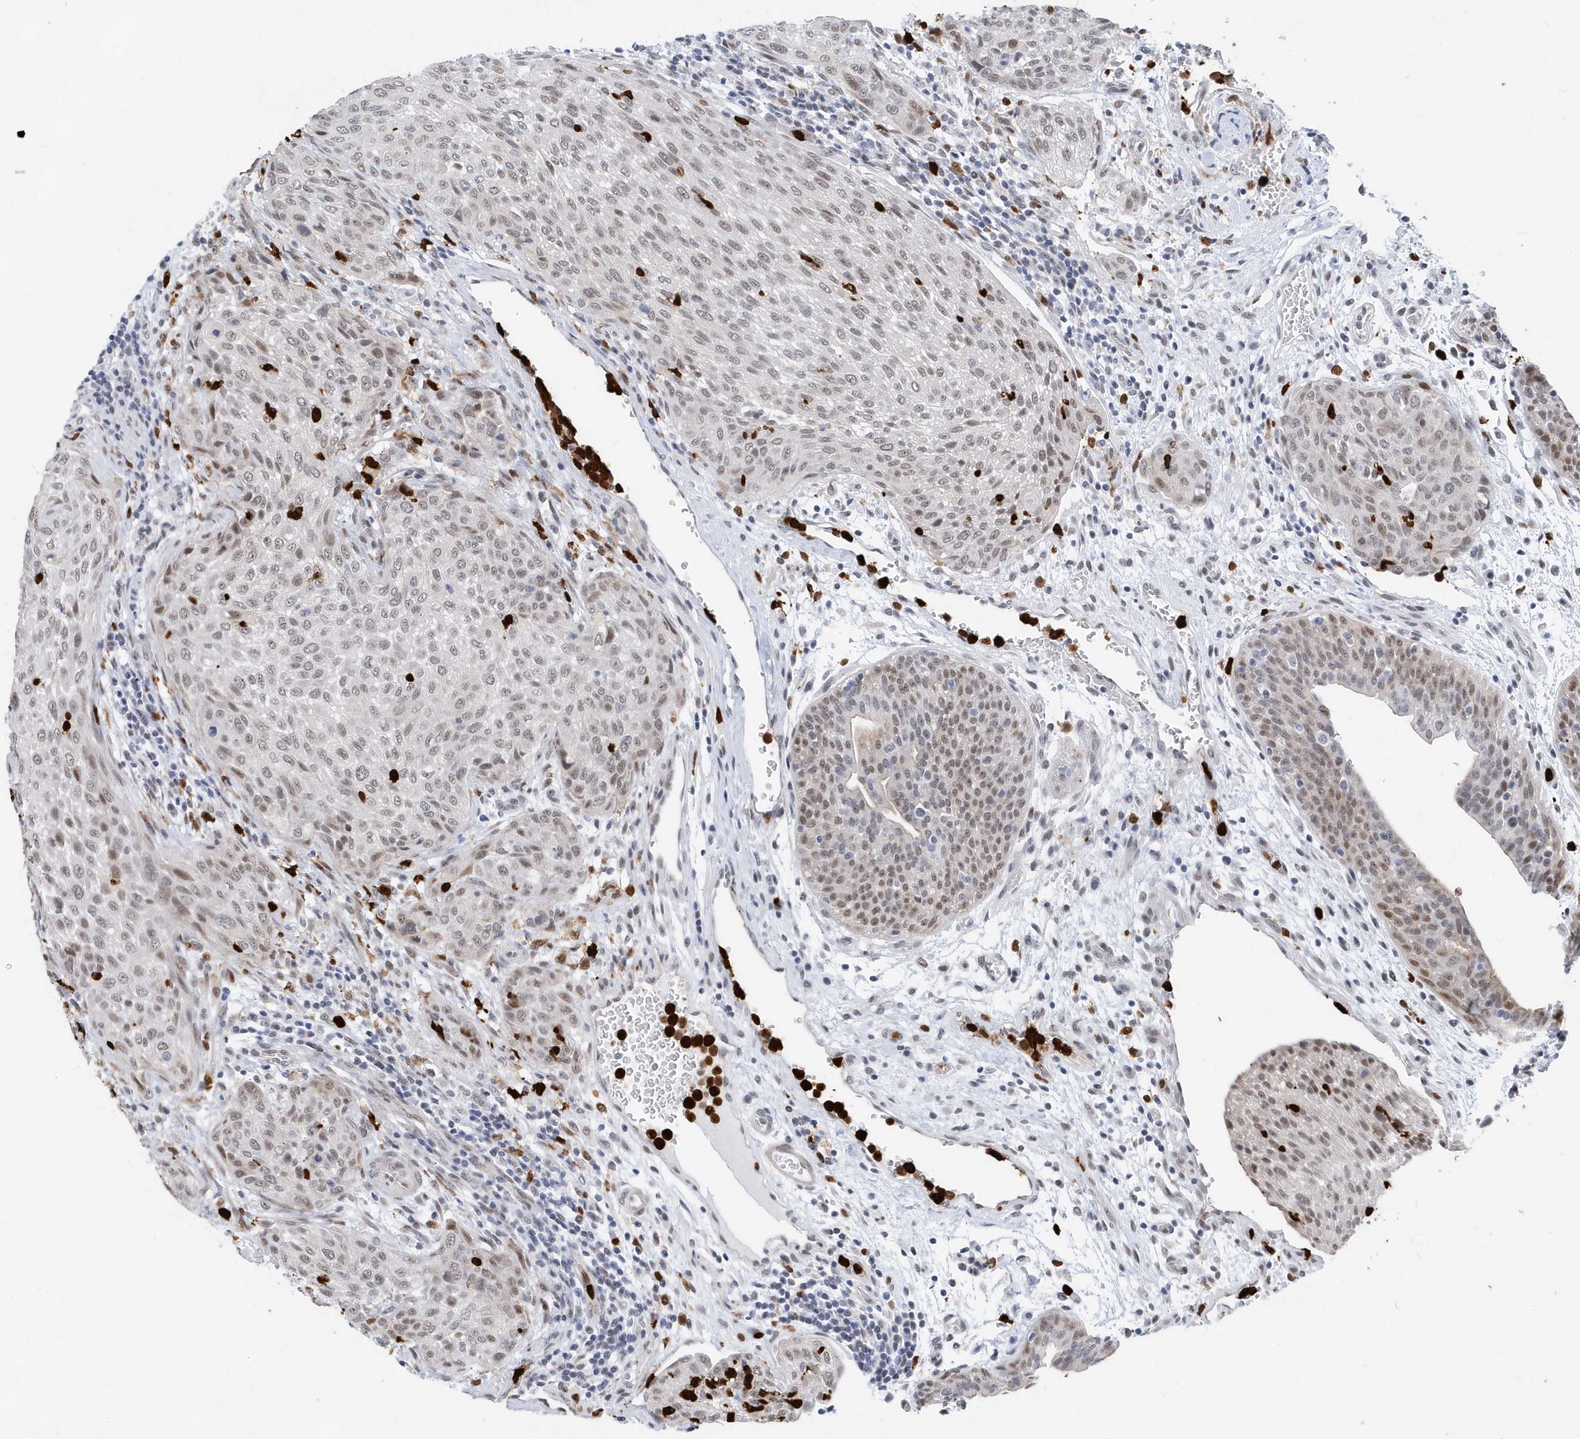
{"staining": {"intensity": "weak", "quantity": "25%-75%", "location": "nuclear"}, "tissue": "urothelial cancer", "cell_type": "Tumor cells", "image_type": "cancer", "snomed": [{"axis": "morphology", "description": "Urothelial carcinoma, High grade"}, {"axis": "topography", "description": "Urinary bladder"}], "caption": "The photomicrograph displays immunohistochemical staining of urothelial cancer. There is weak nuclear expression is seen in approximately 25%-75% of tumor cells. (IHC, brightfield microscopy, high magnification).", "gene": "RPP30", "patient": {"sex": "male", "age": 35}}